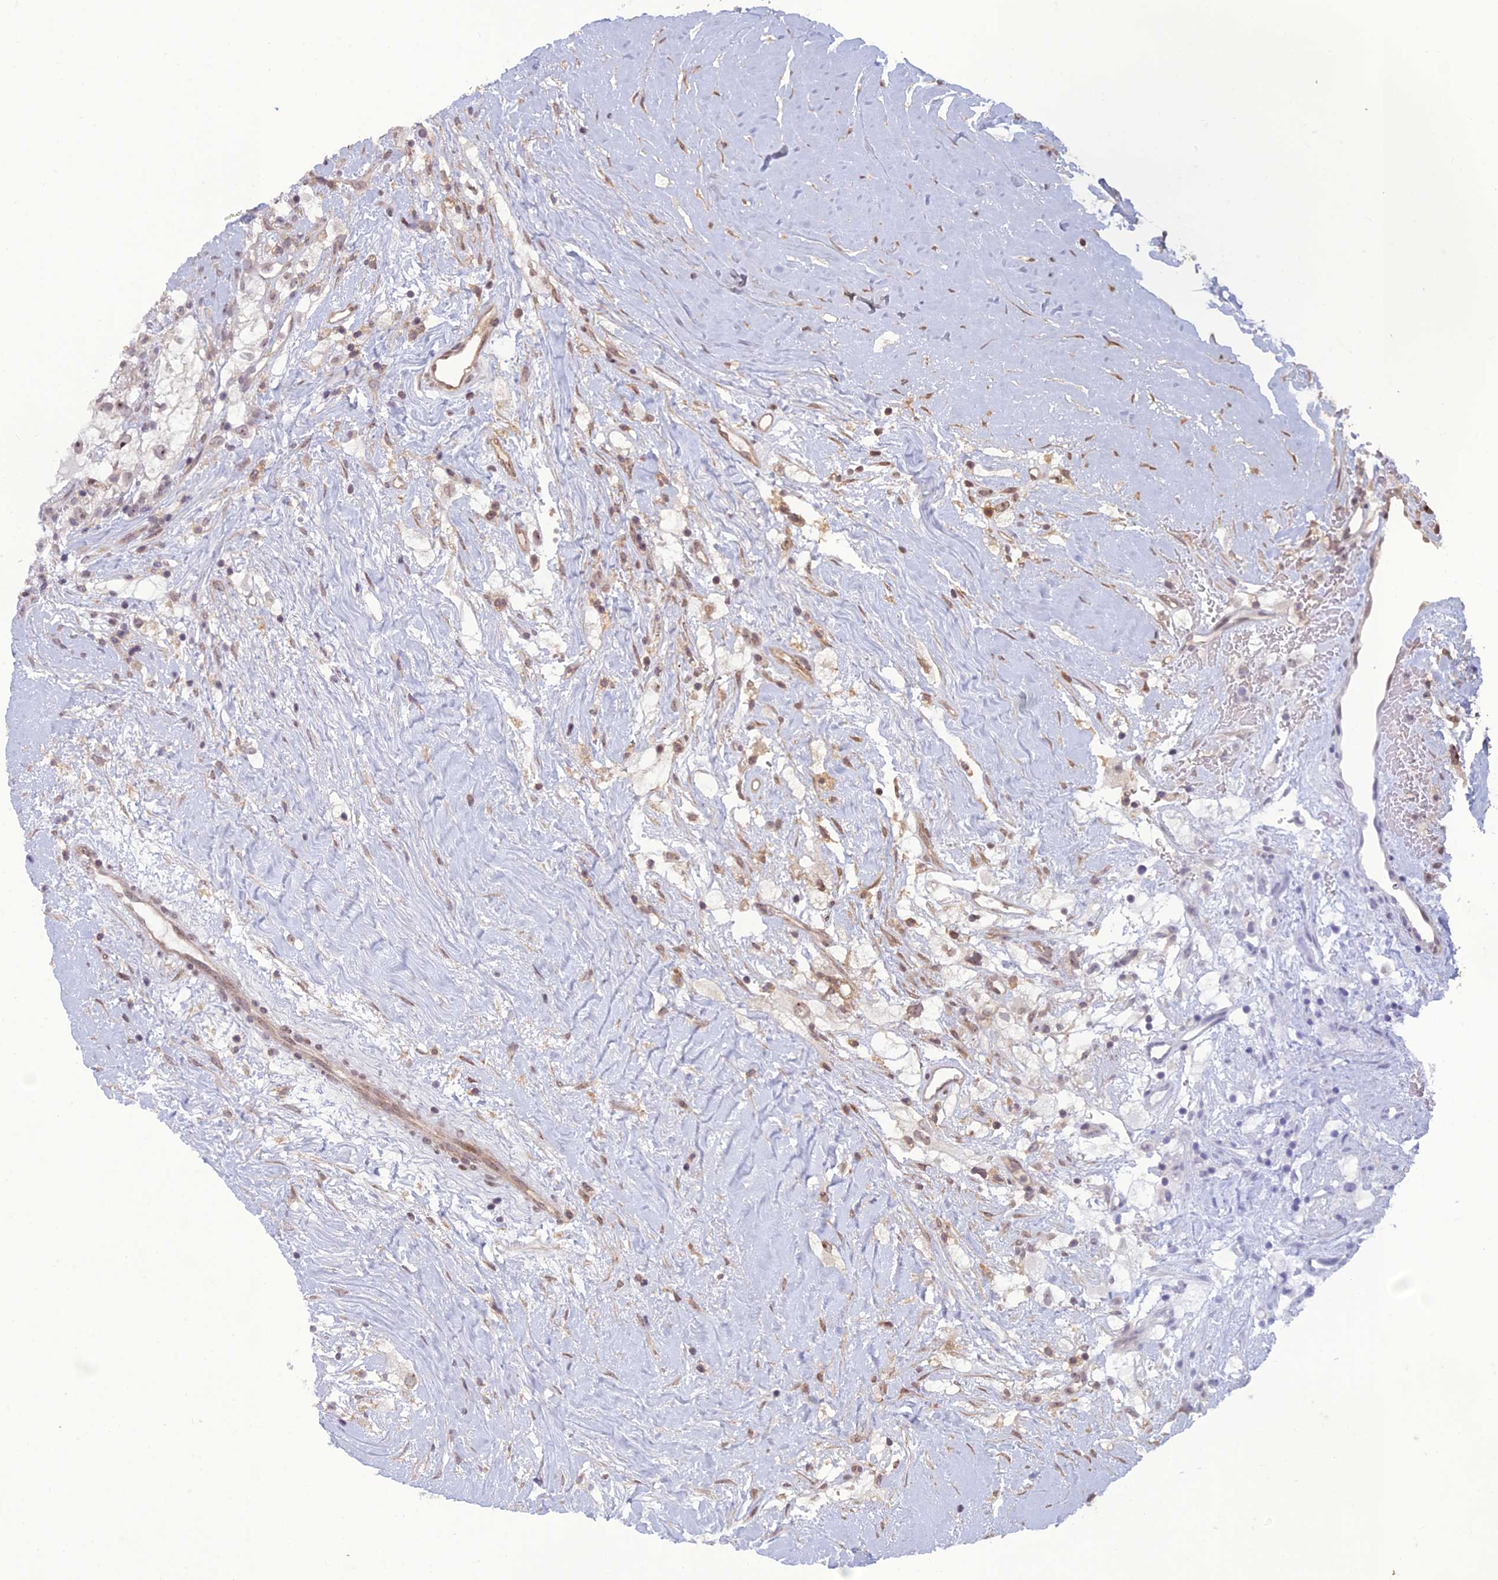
{"staining": {"intensity": "negative", "quantity": "none", "location": "none"}, "tissue": "renal cancer", "cell_type": "Tumor cells", "image_type": "cancer", "snomed": [{"axis": "morphology", "description": "Adenocarcinoma, NOS"}, {"axis": "topography", "description": "Kidney"}], "caption": "Immunohistochemistry of renal cancer (adenocarcinoma) demonstrates no positivity in tumor cells. (DAB (3,3'-diaminobenzidine) IHC visualized using brightfield microscopy, high magnification).", "gene": "DTX2", "patient": {"sex": "male", "age": 59}}